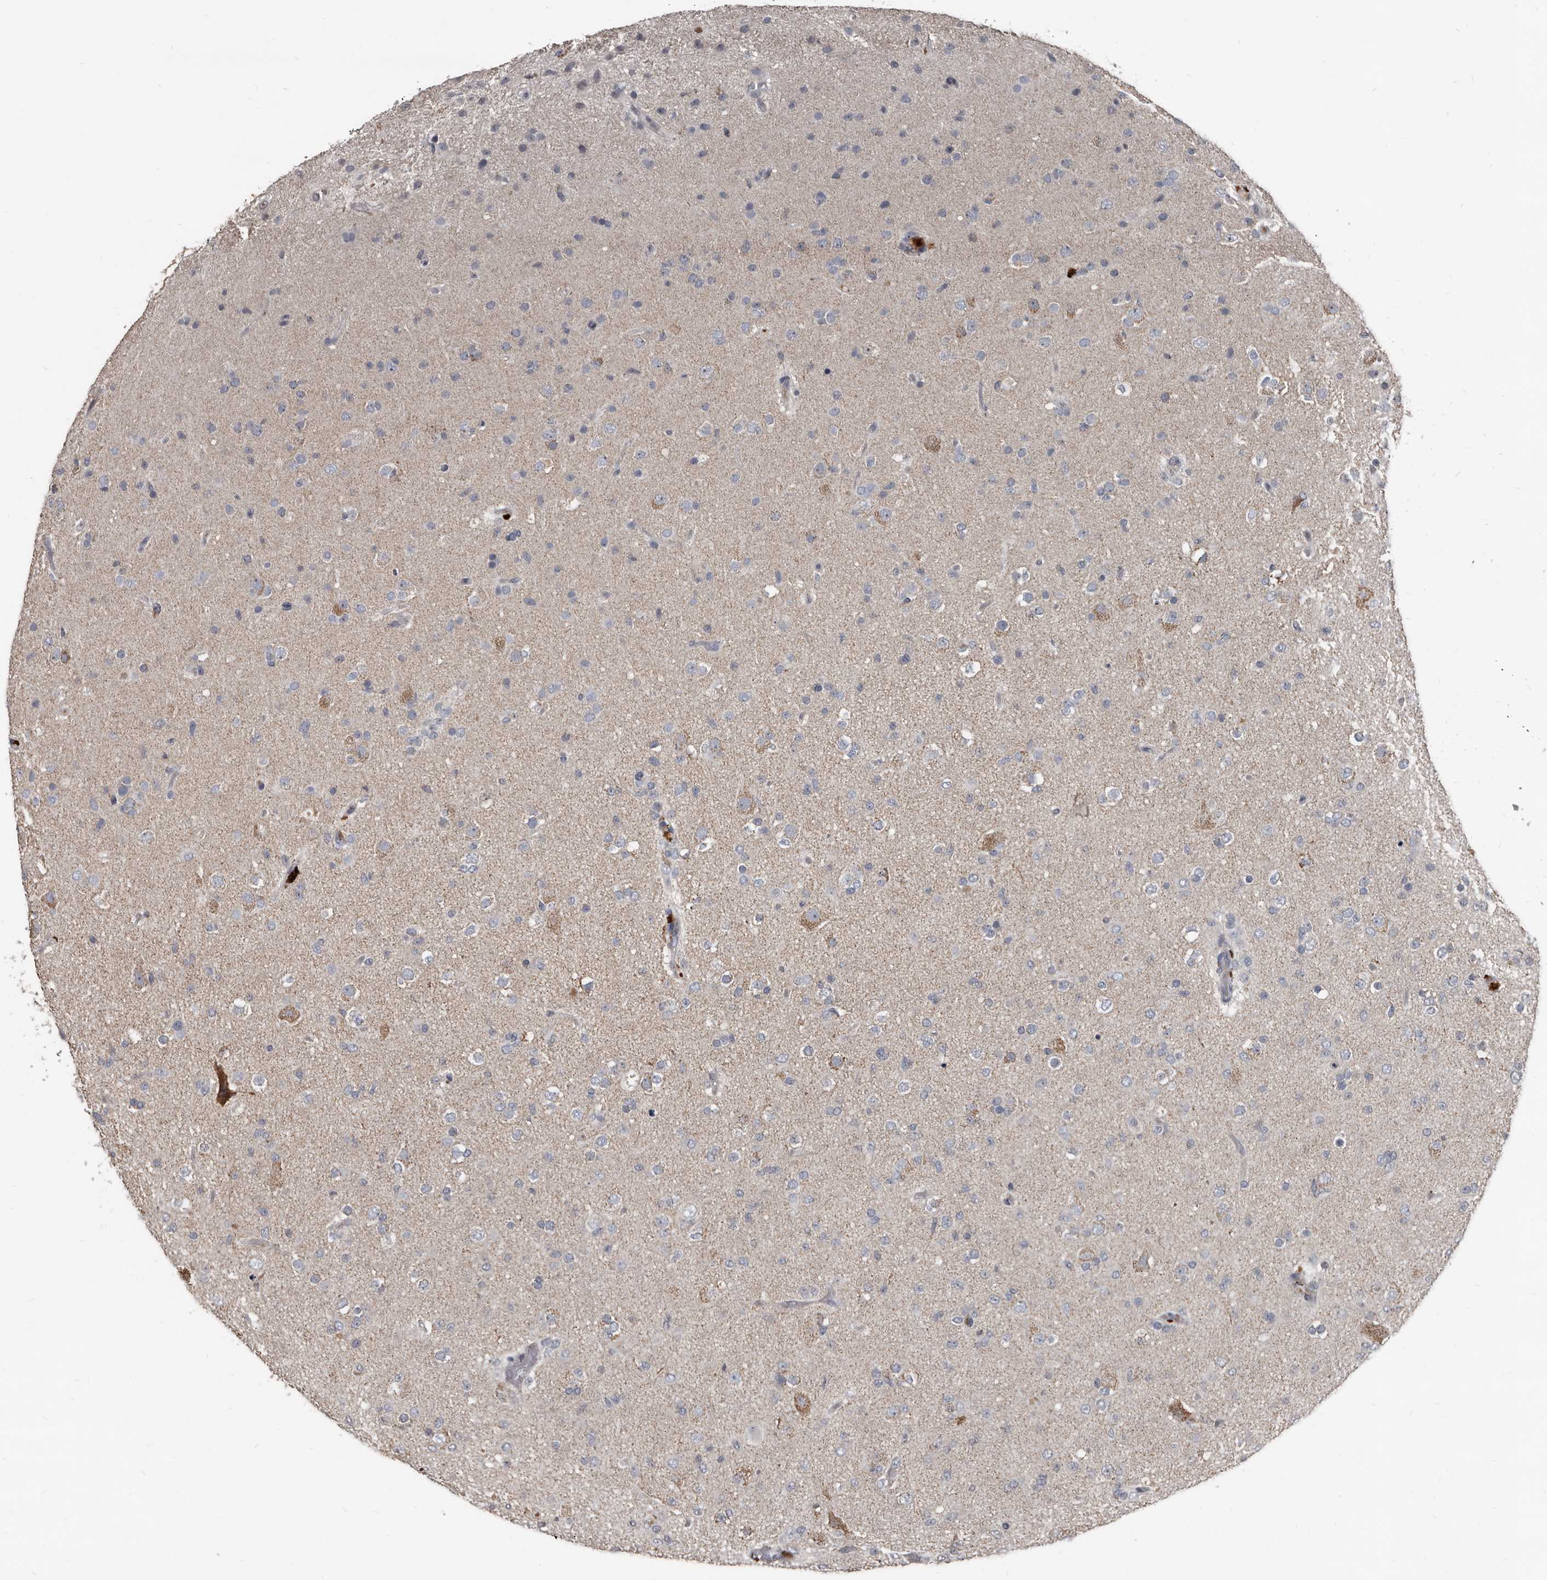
{"staining": {"intensity": "weak", "quantity": "<25%", "location": "cytoplasmic/membranous"}, "tissue": "glioma", "cell_type": "Tumor cells", "image_type": "cancer", "snomed": [{"axis": "morphology", "description": "Glioma, malignant, Low grade"}, {"axis": "topography", "description": "Brain"}], "caption": "Immunohistochemistry (IHC) micrograph of neoplastic tissue: human malignant glioma (low-grade) stained with DAB exhibits no significant protein staining in tumor cells.", "gene": "GREB1", "patient": {"sex": "male", "age": 65}}